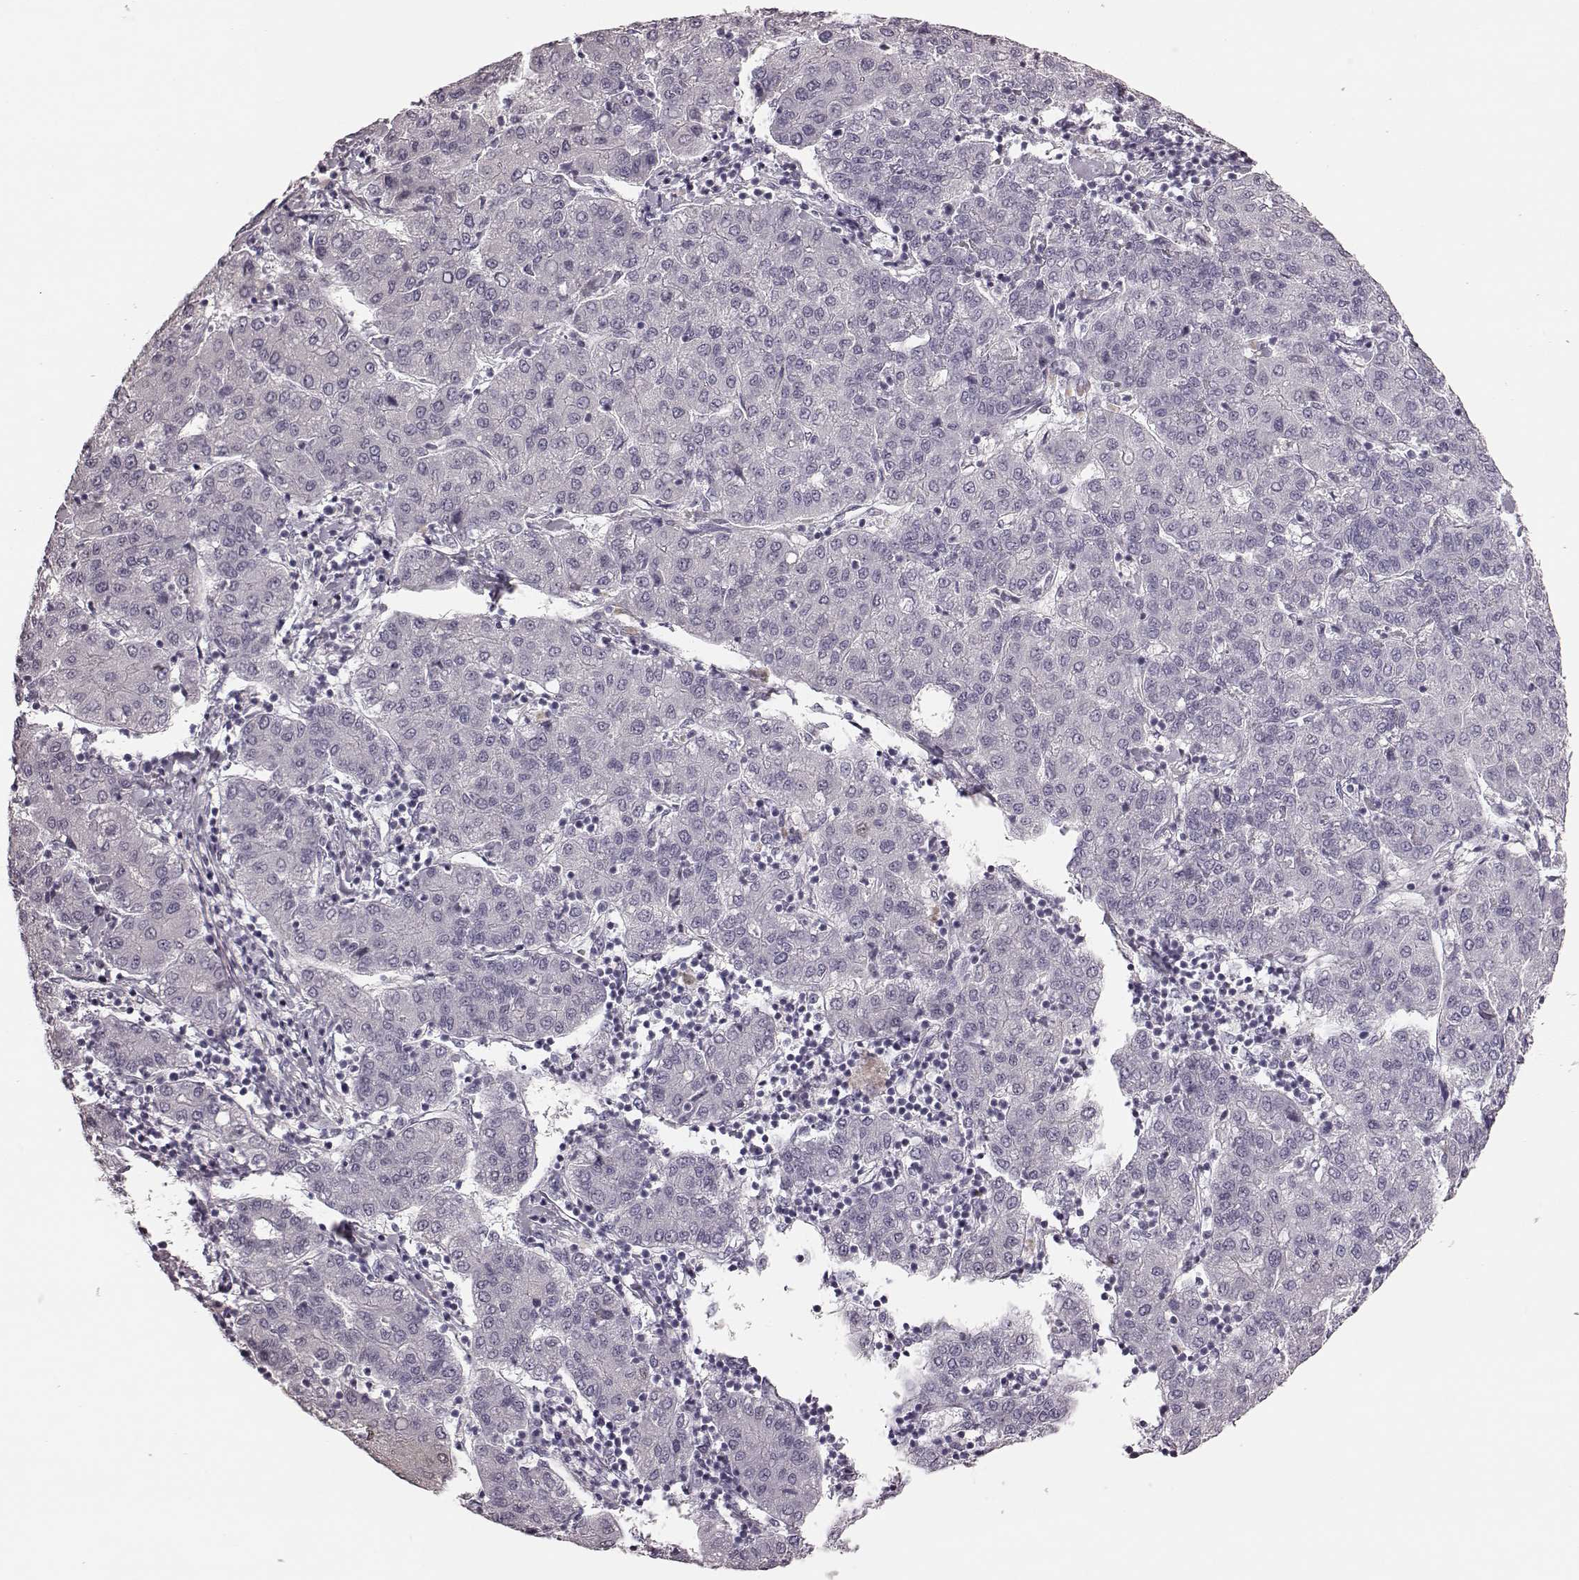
{"staining": {"intensity": "negative", "quantity": "none", "location": "none"}, "tissue": "liver cancer", "cell_type": "Tumor cells", "image_type": "cancer", "snomed": [{"axis": "morphology", "description": "Carcinoma, Hepatocellular, NOS"}, {"axis": "topography", "description": "Liver"}], "caption": "Immunohistochemistry (IHC) micrograph of neoplastic tissue: human liver cancer (hepatocellular carcinoma) stained with DAB reveals no significant protein positivity in tumor cells. (DAB (3,3'-diaminobenzidine) immunohistochemistry, high magnification).", "gene": "ZNF433", "patient": {"sex": "male", "age": 65}}